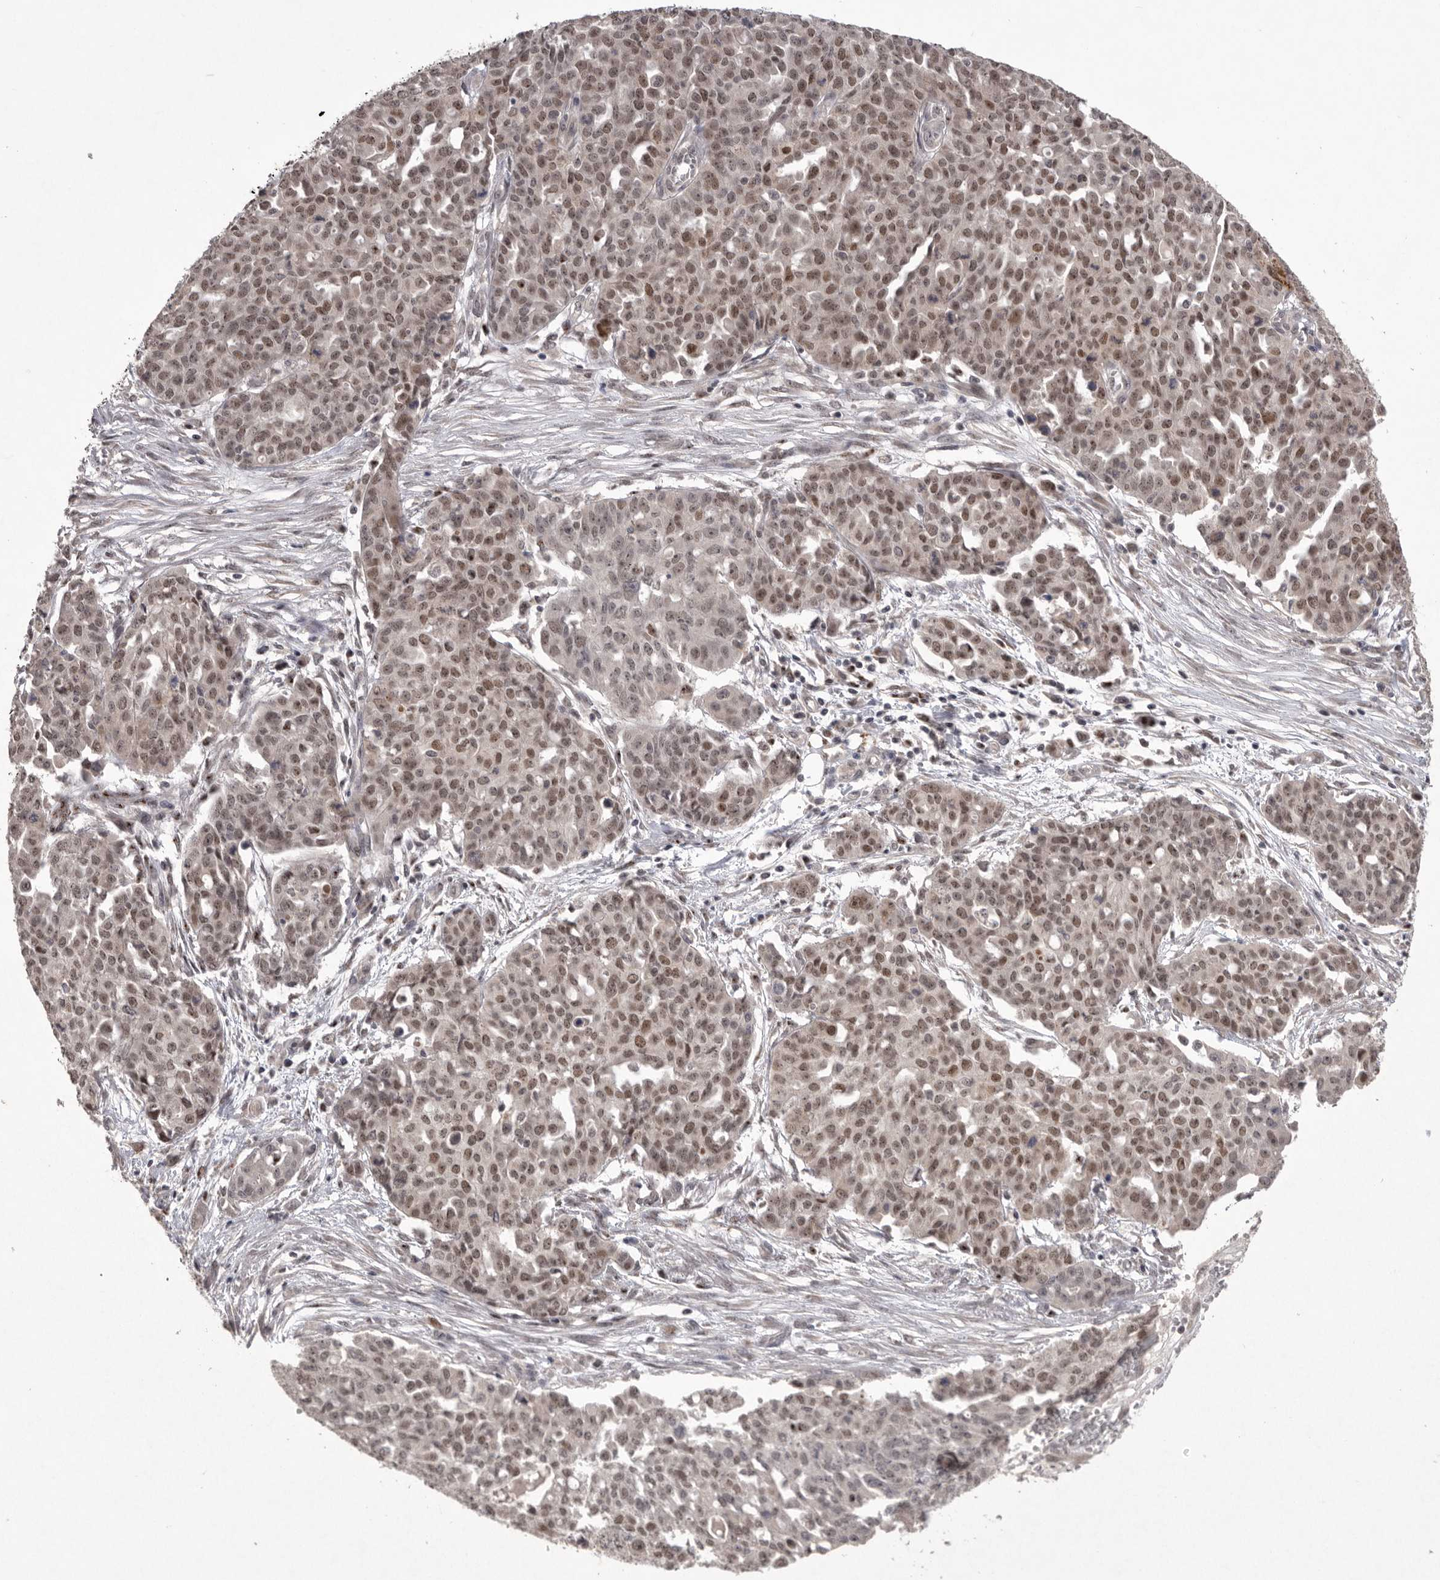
{"staining": {"intensity": "moderate", "quantity": ">75%", "location": "nuclear"}, "tissue": "ovarian cancer", "cell_type": "Tumor cells", "image_type": "cancer", "snomed": [{"axis": "morphology", "description": "Cystadenocarcinoma, serous, NOS"}, {"axis": "topography", "description": "Soft tissue"}, {"axis": "topography", "description": "Ovary"}], "caption": "Immunohistochemistry (DAB (3,3'-diaminobenzidine)) staining of ovarian cancer reveals moderate nuclear protein staining in about >75% of tumor cells. The staining is performed using DAB brown chromogen to label protein expression. The nuclei are counter-stained blue using hematoxylin.", "gene": "HUS1", "patient": {"sex": "female", "age": 57}}